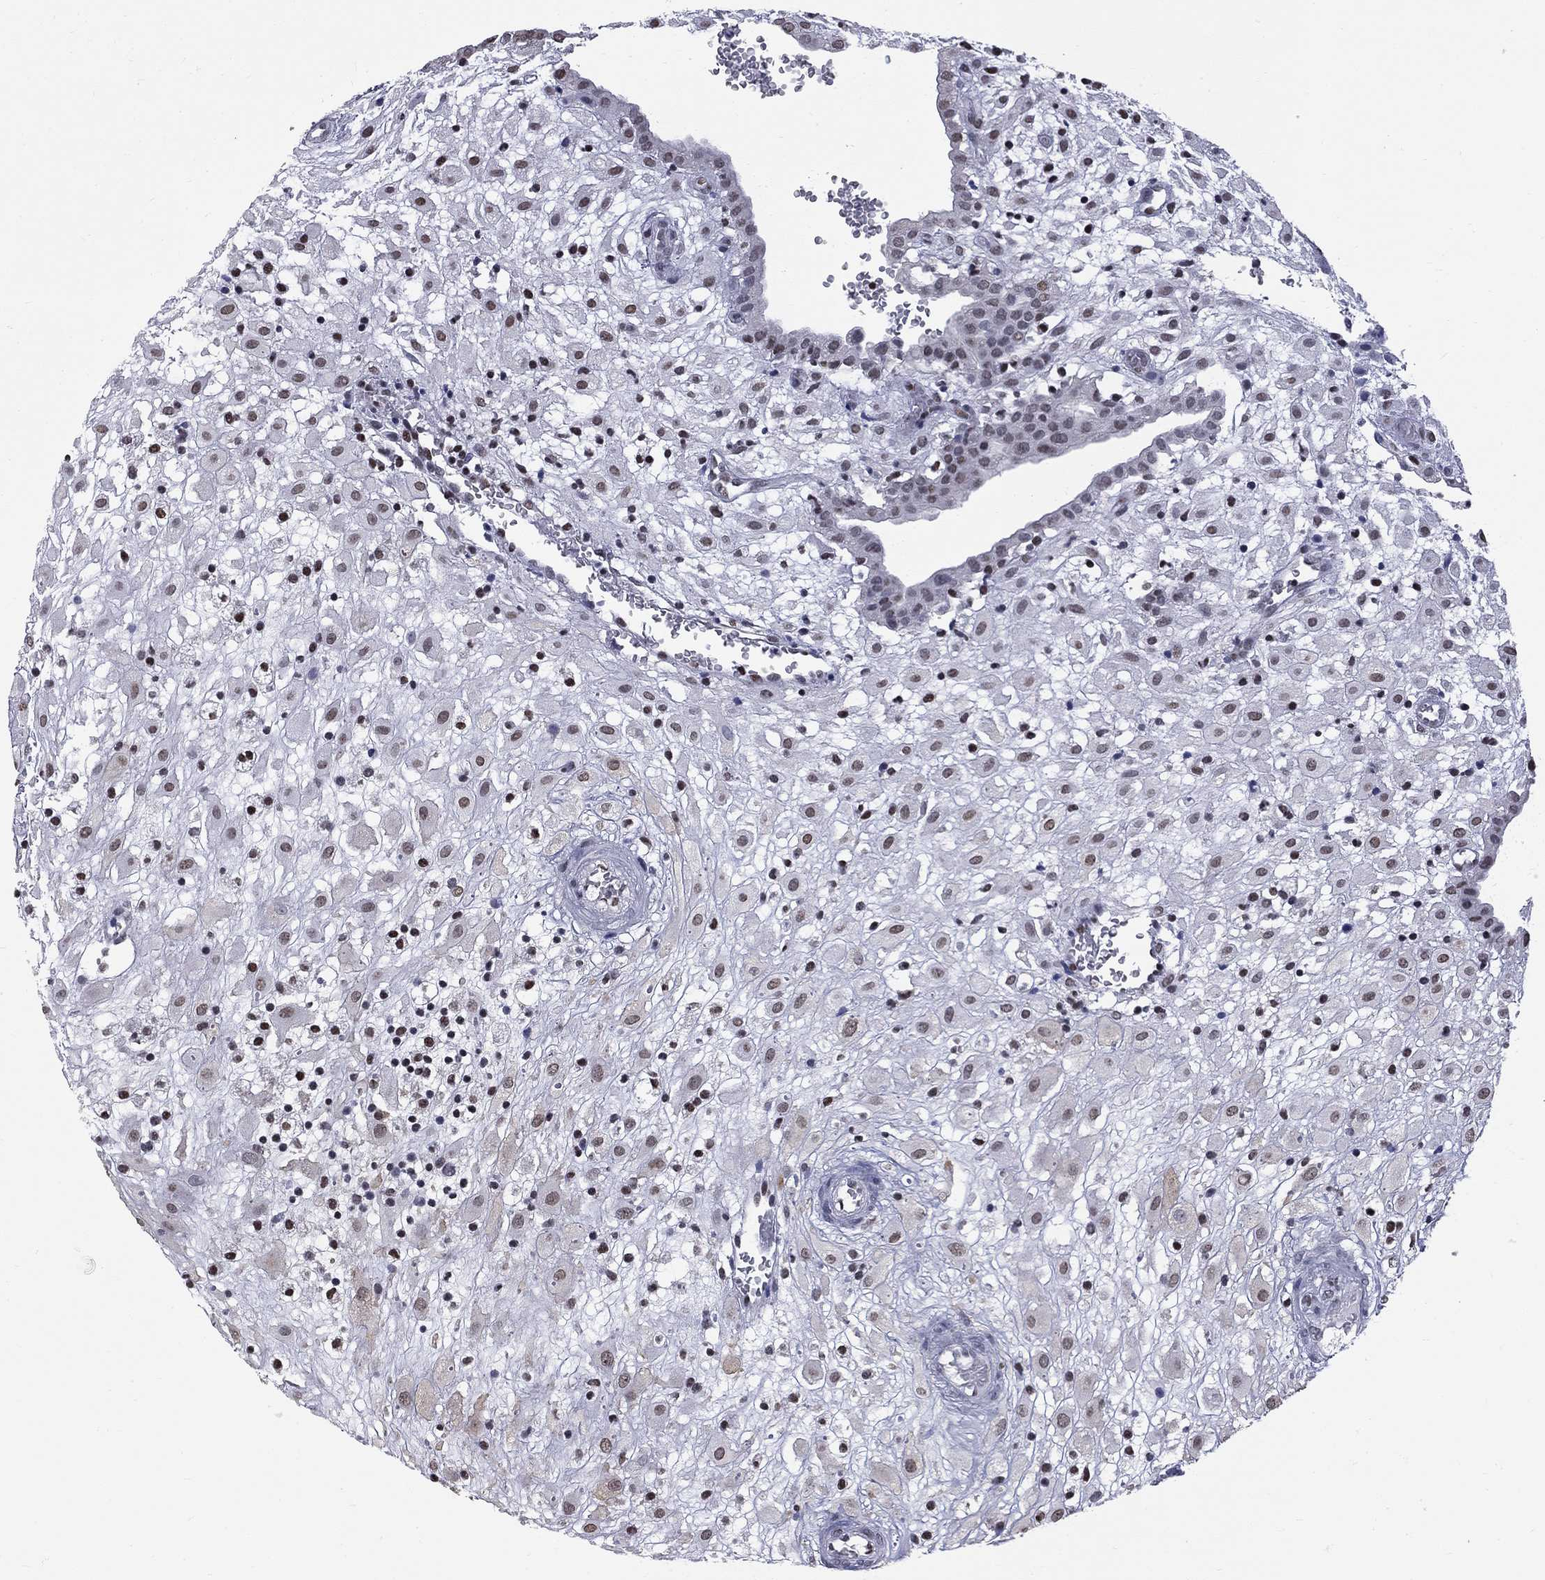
{"staining": {"intensity": "moderate", "quantity": "25%-75%", "location": "nuclear"}, "tissue": "placenta", "cell_type": "Decidual cells", "image_type": "normal", "snomed": [{"axis": "morphology", "description": "Normal tissue, NOS"}, {"axis": "topography", "description": "Placenta"}], "caption": "Protein expression analysis of normal human placenta reveals moderate nuclear expression in approximately 25%-75% of decidual cells. (IHC, brightfield microscopy, high magnification).", "gene": "ZNF154", "patient": {"sex": "female", "age": 24}}